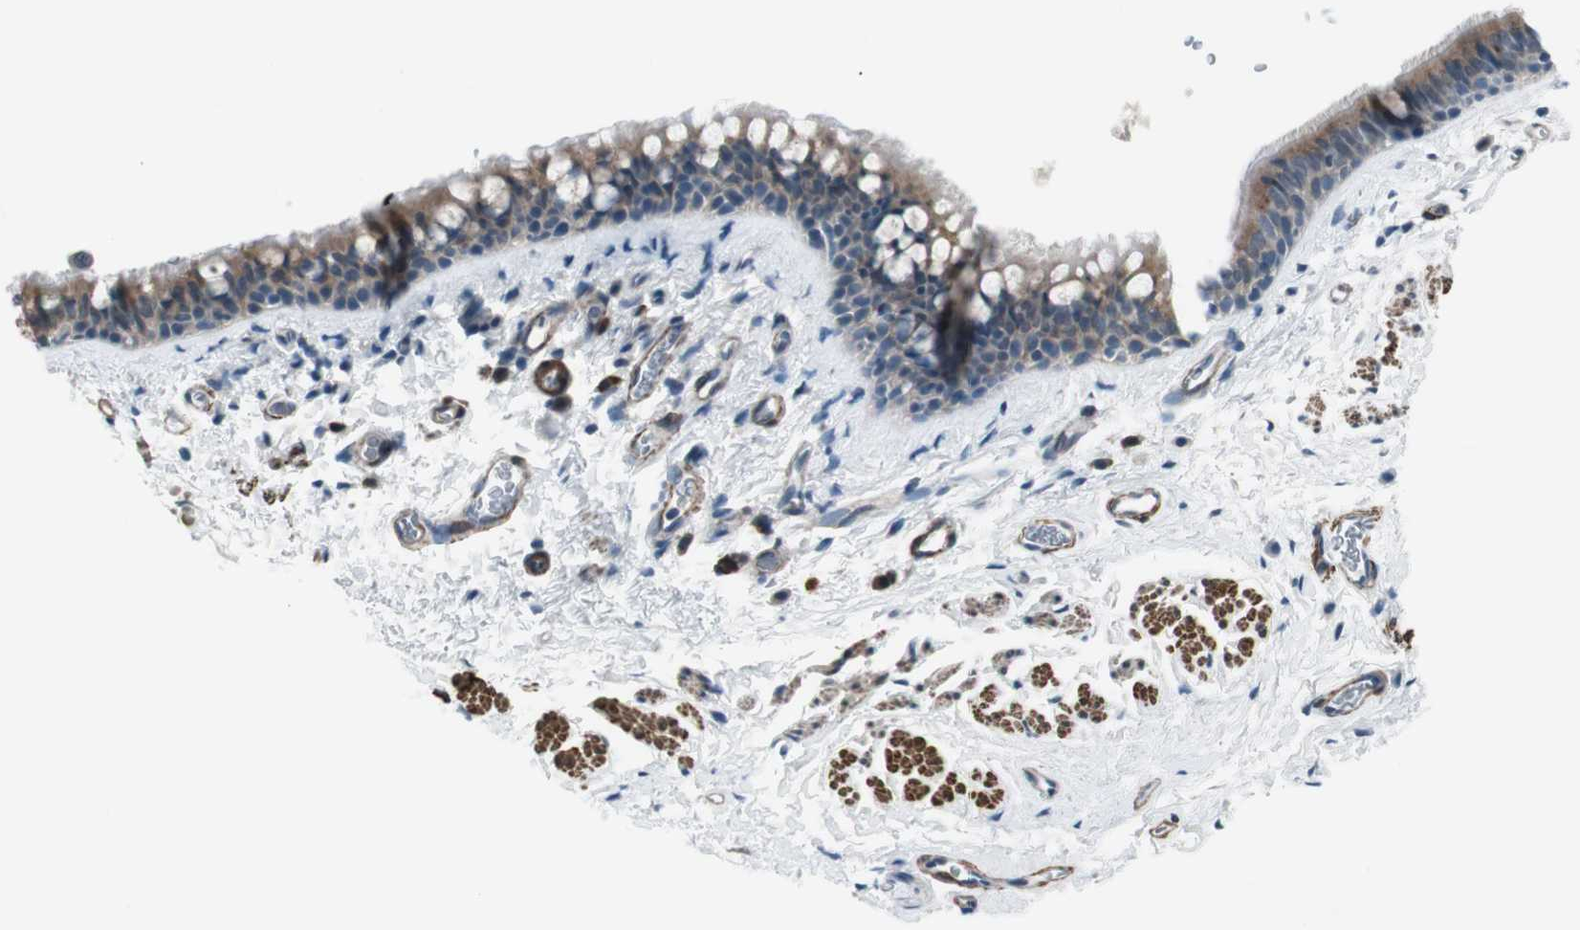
{"staining": {"intensity": "moderate", "quantity": ">75%", "location": "cytoplasmic/membranous"}, "tissue": "bronchus", "cell_type": "Respiratory epithelial cells", "image_type": "normal", "snomed": [{"axis": "morphology", "description": "Normal tissue, NOS"}, {"axis": "morphology", "description": "Malignant melanoma, Metastatic site"}, {"axis": "topography", "description": "Bronchus"}, {"axis": "topography", "description": "Lung"}], "caption": "Bronchus stained with a brown dye shows moderate cytoplasmic/membranous positive staining in about >75% of respiratory epithelial cells.", "gene": "PDLIM5", "patient": {"sex": "male", "age": 64}}